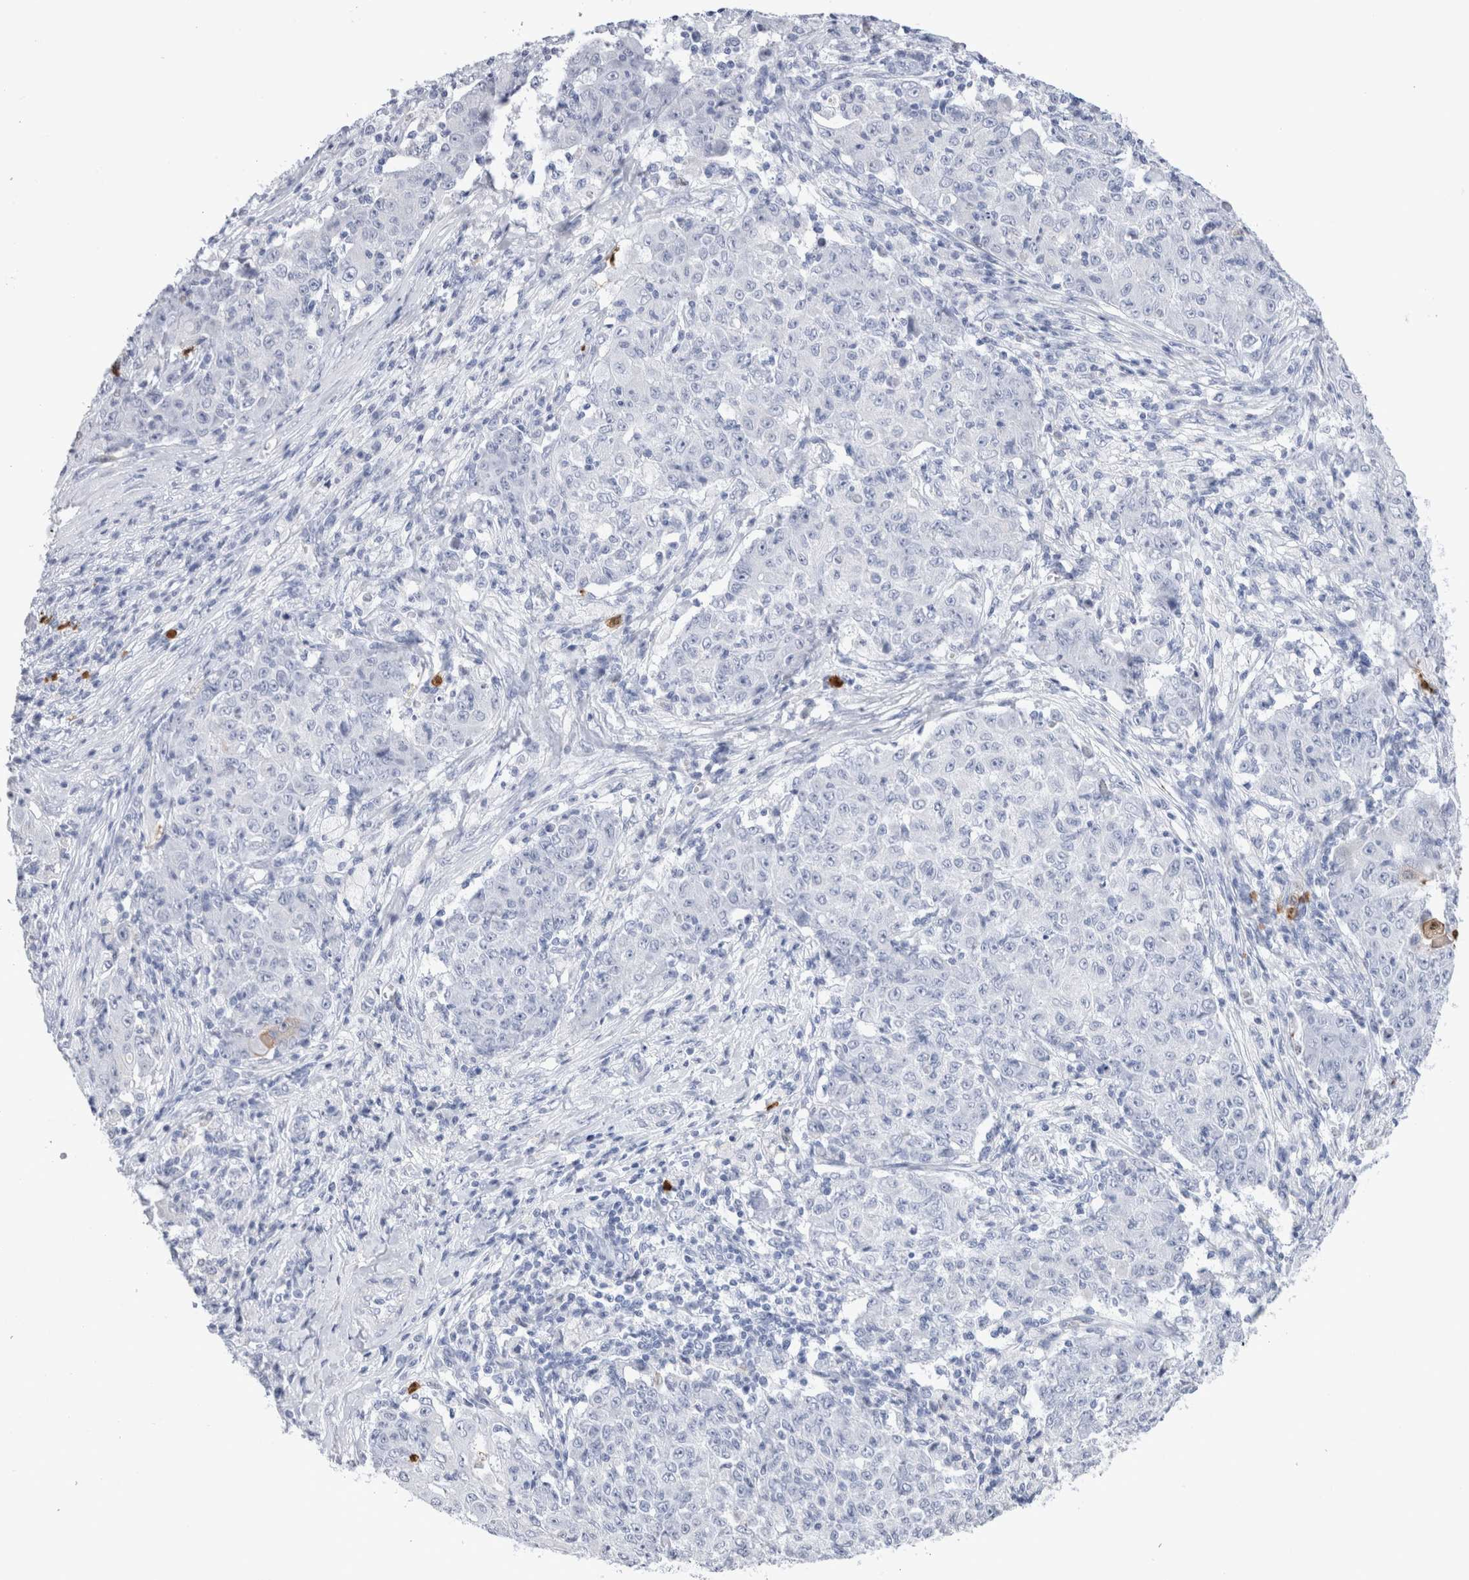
{"staining": {"intensity": "negative", "quantity": "none", "location": "none"}, "tissue": "ovarian cancer", "cell_type": "Tumor cells", "image_type": "cancer", "snomed": [{"axis": "morphology", "description": "Carcinoma, endometroid"}, {"axis": "topography", "description": "Ovary"}], "caption": "Immunohistochemistry (IHC) of ovarian cancer (endometroid carcinoma) reveals no expression in tumor cells.", "gene": "SLC10A5", "patient": {"sex": "female", "age": 42}}